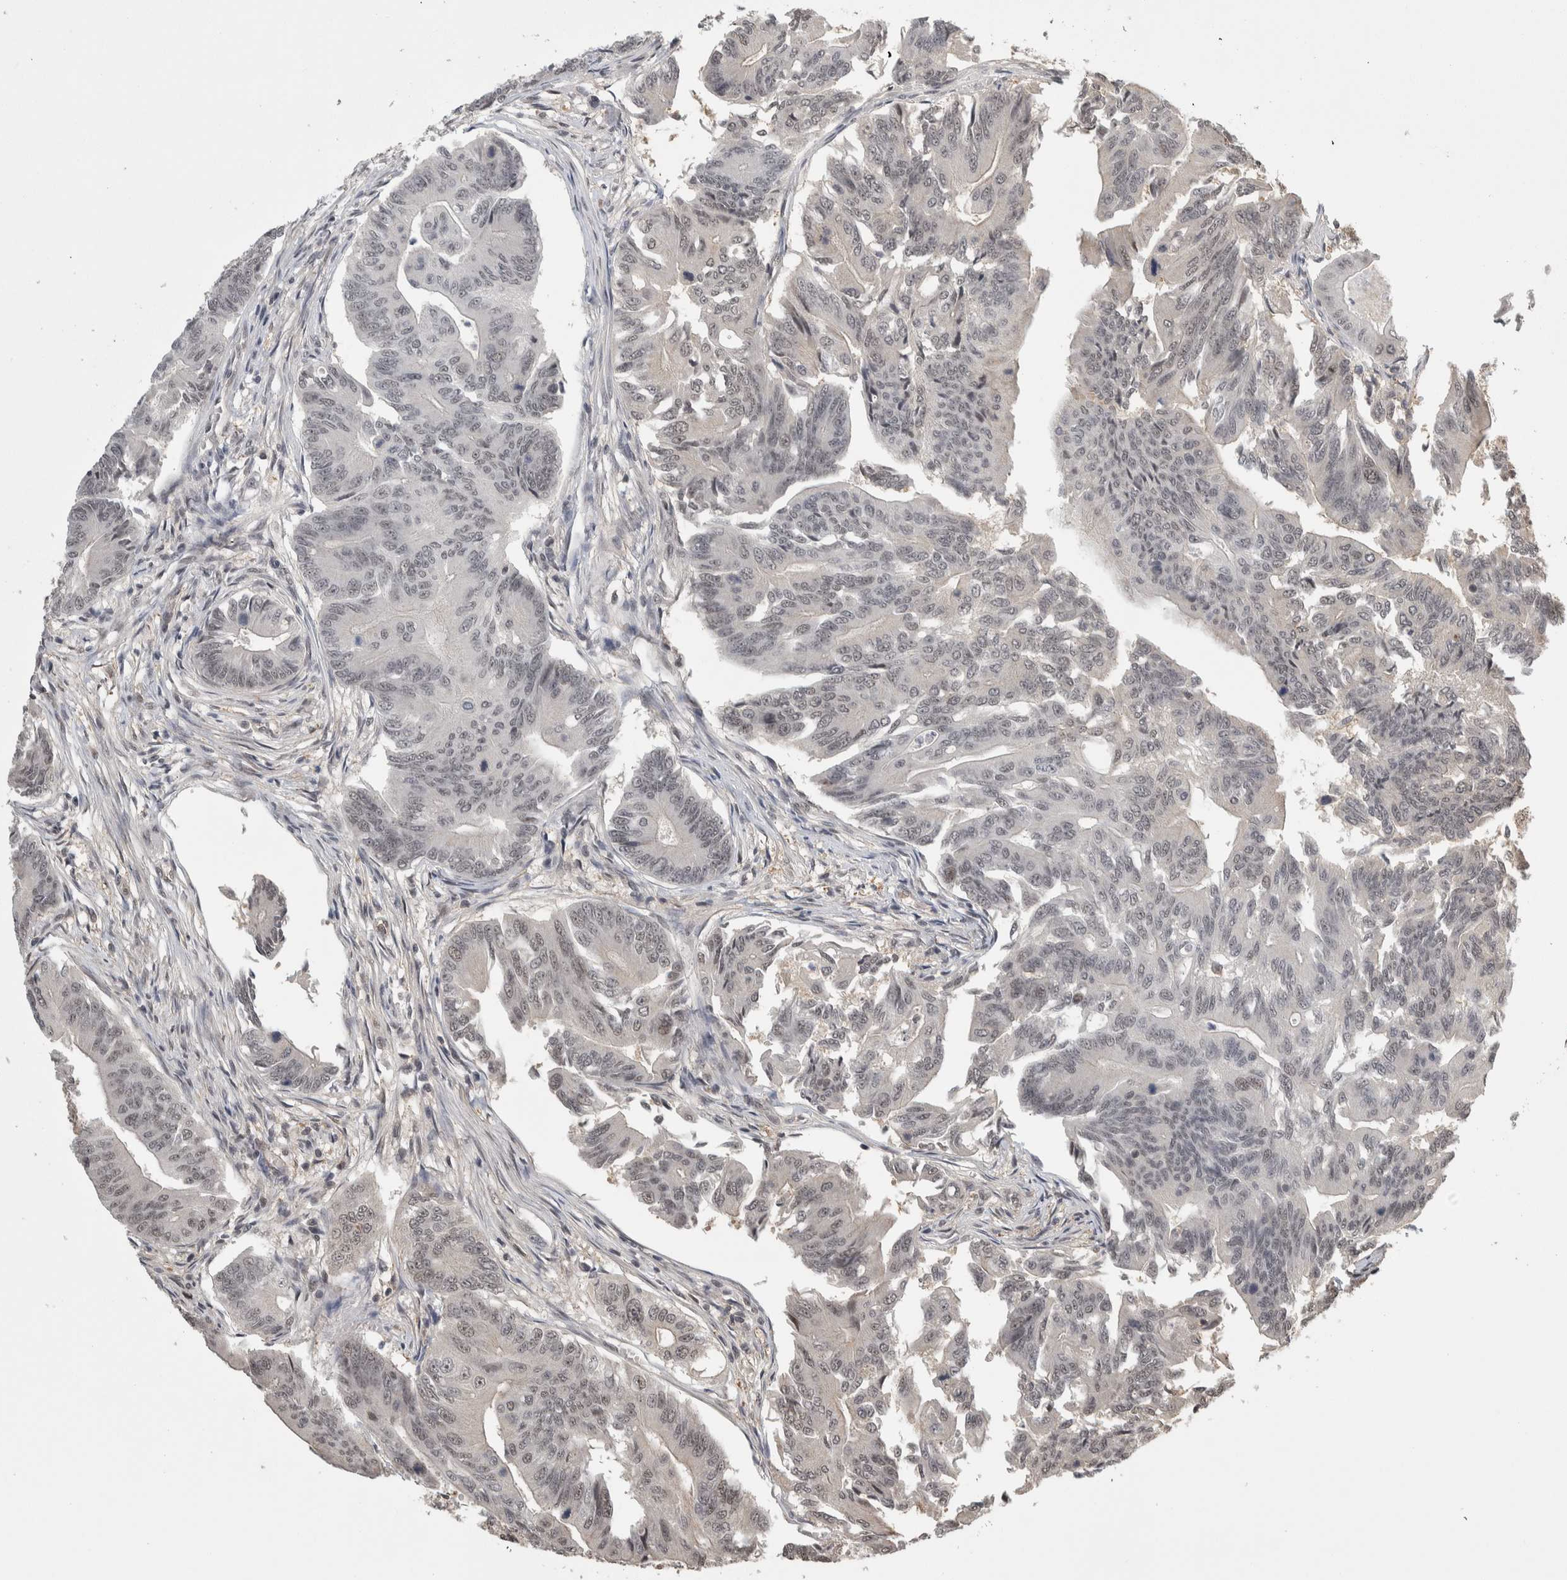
{"staining": {"intensity": "weak", "quantity": "<25%", "location": "nuclear"}, "tissue": "colorectal cancer", "cell_type": "Tumor cells", "image_type": "cancer", "snomed": [{"axis": "morphology", "description": "Adenoma, NOS"}, {"axis": "morphology", "description": "Adenocarcinoma, NOS"}, {"axis": "topography", "description": "Colon"}], "caption": "DAB (3,3'-diaminobenzidine) immunohistochemical staining of colorectal cancer reveals no significant staining in tumor cells.", "gene": "ZNF592", "patient": {"sex": "male", "age": 79}}